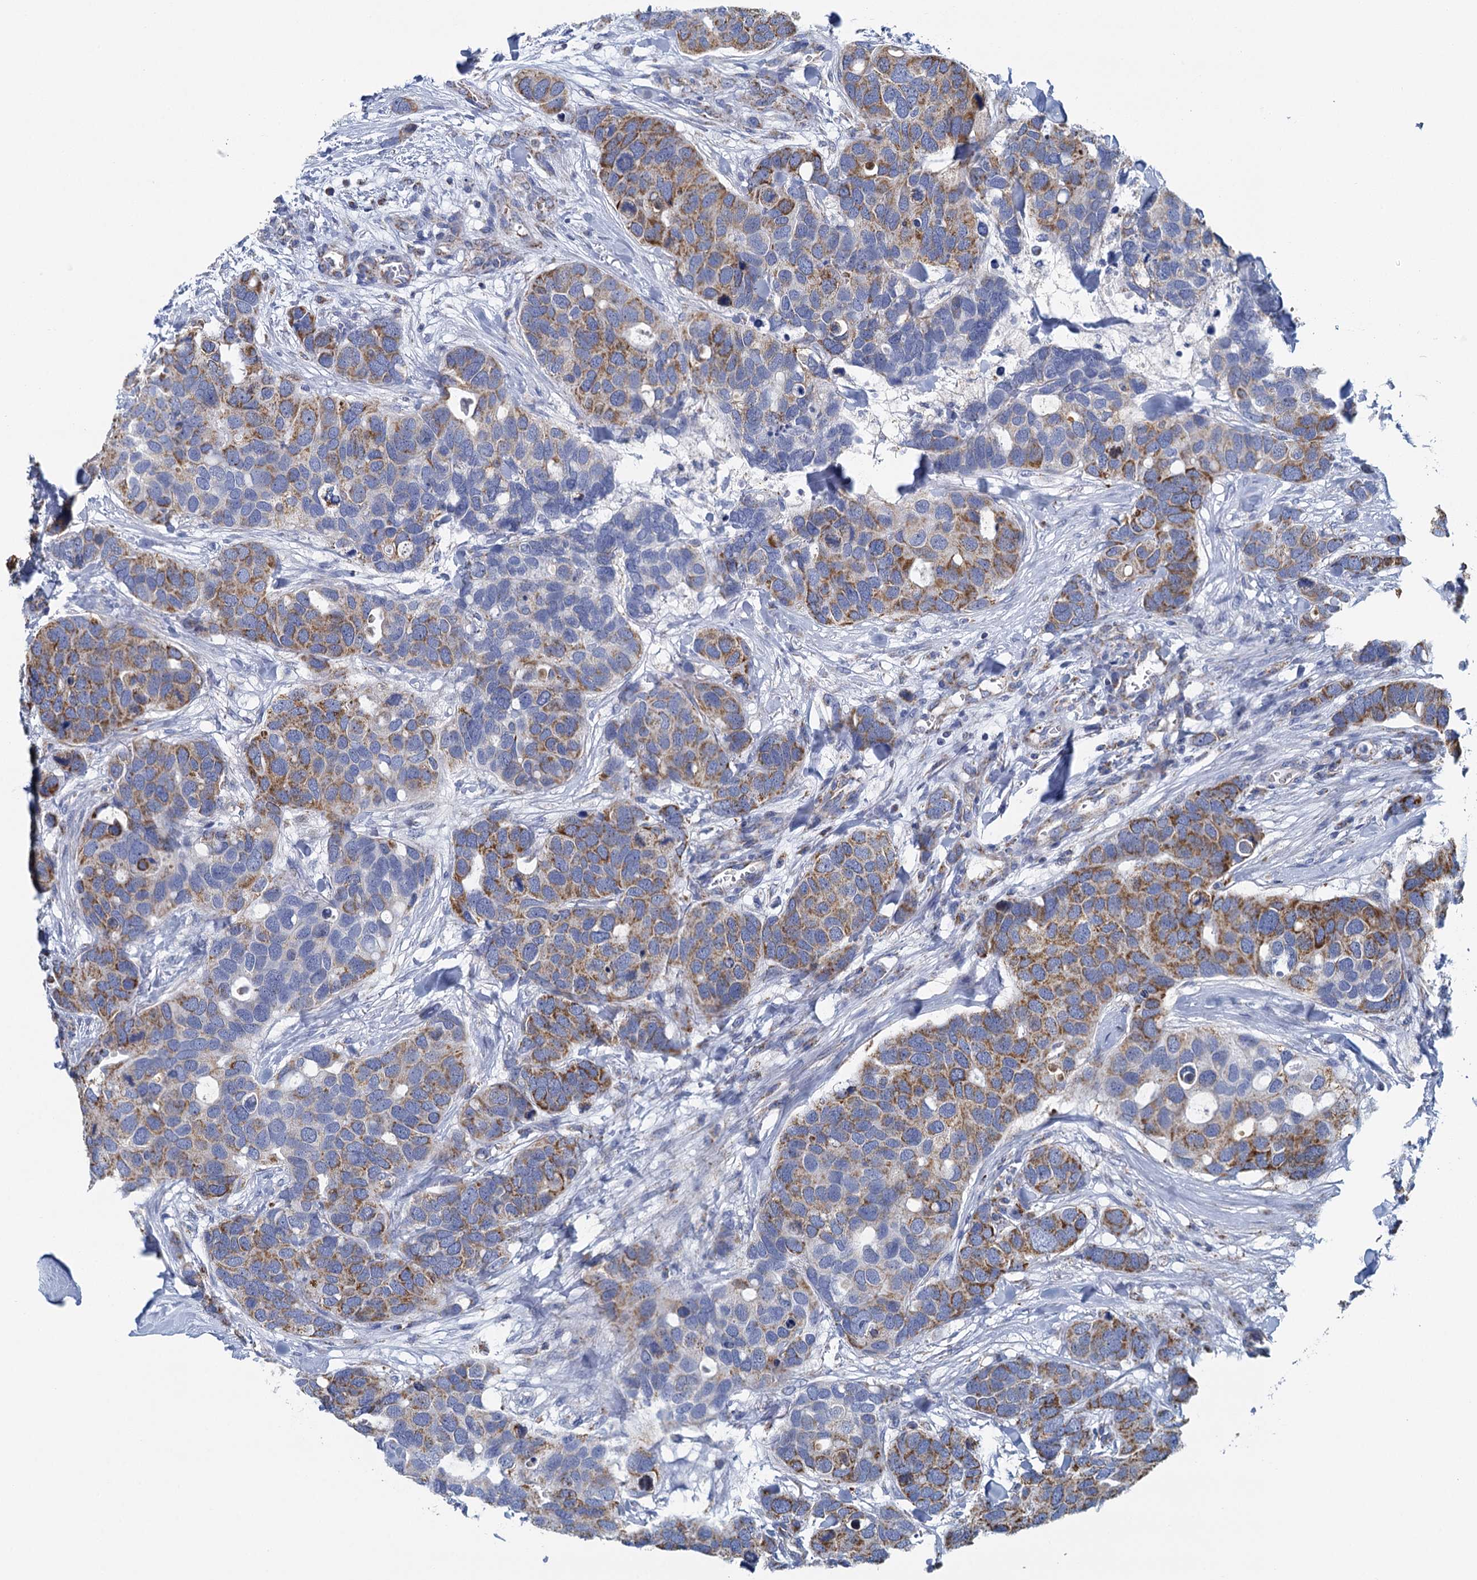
{"staining": {"intensity": "moderate", "quantity": ">75%", "location": "cytoplasmic/membranous"}, "tissue": "breast cancer", "cell_type": "Tumor cells", "image_type": "cancer", "snomed": [{"axis": "morphology", "description": "Duct carcinoma"}, {"axis": "topography", "description": "Breast"}], "caption": "Protein expression analysis of breast invasive ductal carcinoma shows moderate cytoplasmic/membranous positivity in approximately >75% of tumor cells.", "gene": "CCP110", "patient": {"sex": "female", "age": 83}}